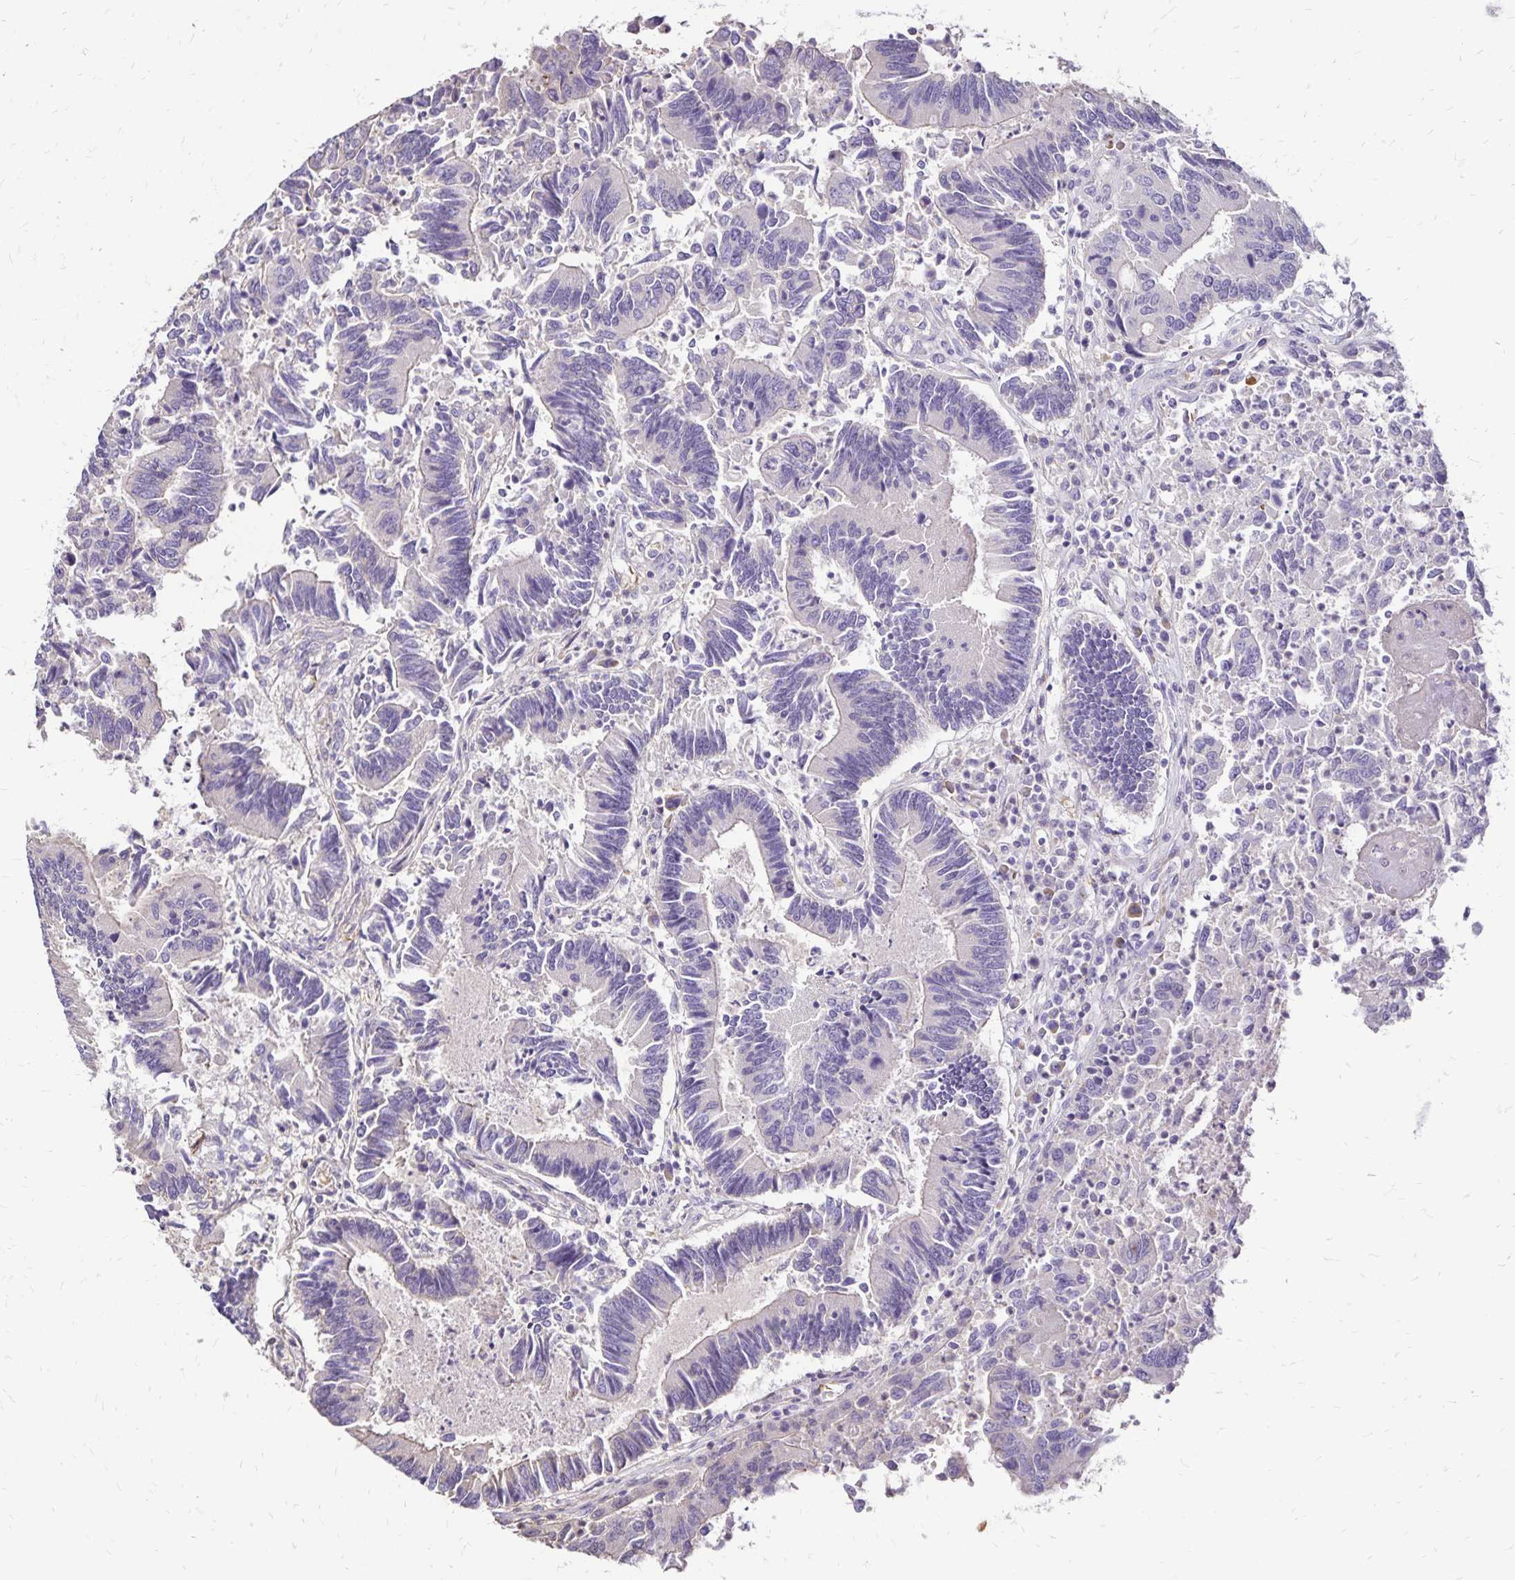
{"staining": {"intensity": "negative", "quantity": "none", "location": "none"}, "tissue": "colorectal cancer", "cell_type": "Tumor cells", "image_type": "cancer", "snomed": [{"axis": "morphology", "description": "Adenocarcinoma, NOS"}, {"axis": "topography", "description": "Colon"}], "caption": "This is an immunohistochemistry (IHC) micrograph of colorectal adenocarcinoma. There is no positivity in tumor cells.", "gene": "KISS1", "patient": {"sex": "female", "age": 67}}